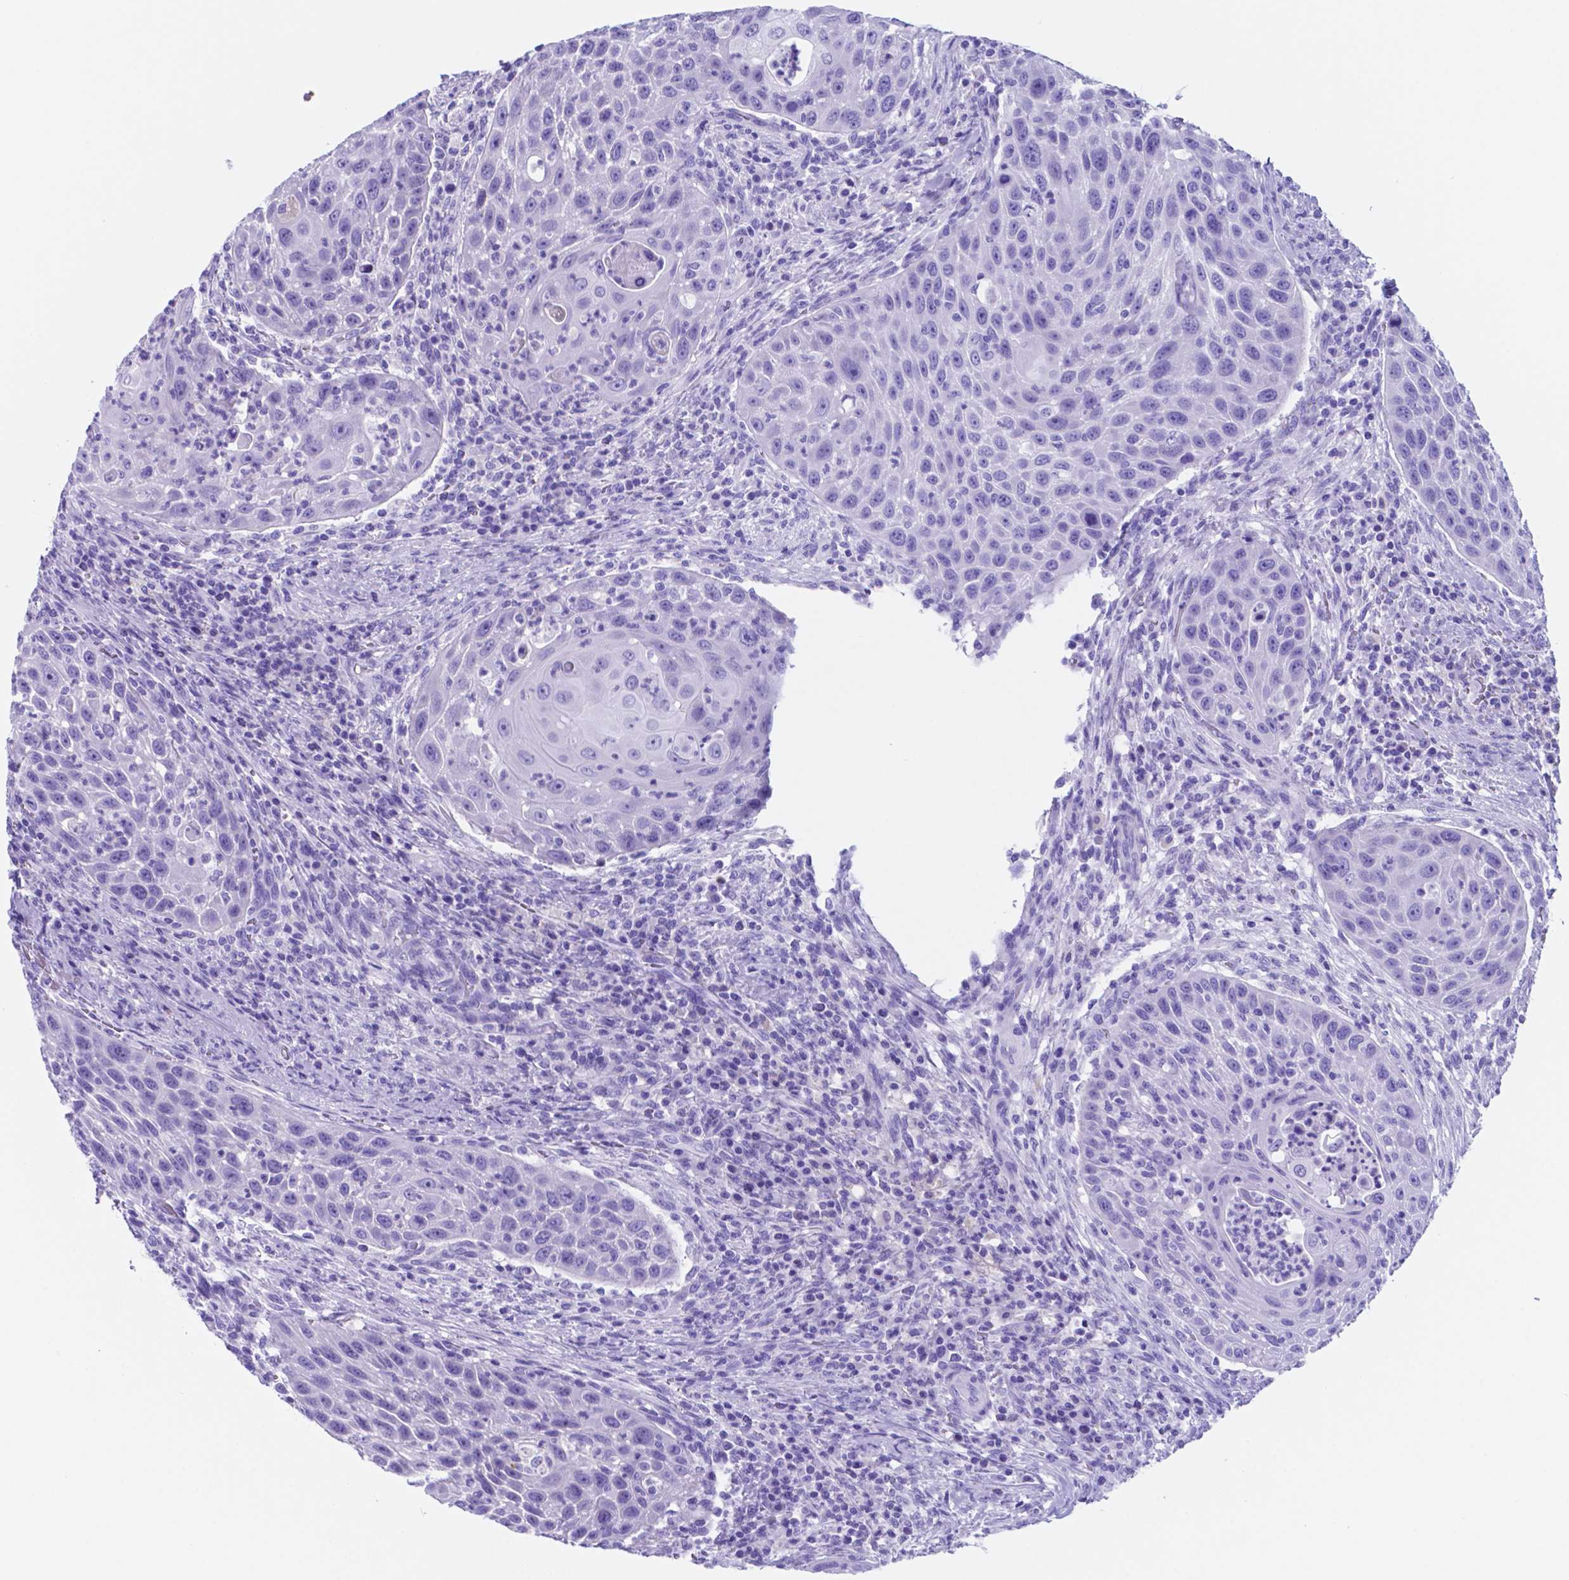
{"staining": {"intensity": "negative", "quantity": "none", "location": "none"}, "tissue": "head and neck cancer", "cell_type": "Tumor cells", "image_type": "cancer", "snomed": [{"axis": "morphology", "description": "Squamous cell carcinoma, NOS"}, {"axis": "topography", "description": "Head-Neck"}], "caption": "The image reveals no significant positivity in tumor cells of head and neck squamous cell carcinoma. Nuclei are stained in blue.", "gene": "DNAAF8", "patient": {"sex": "male", "age": 69}}